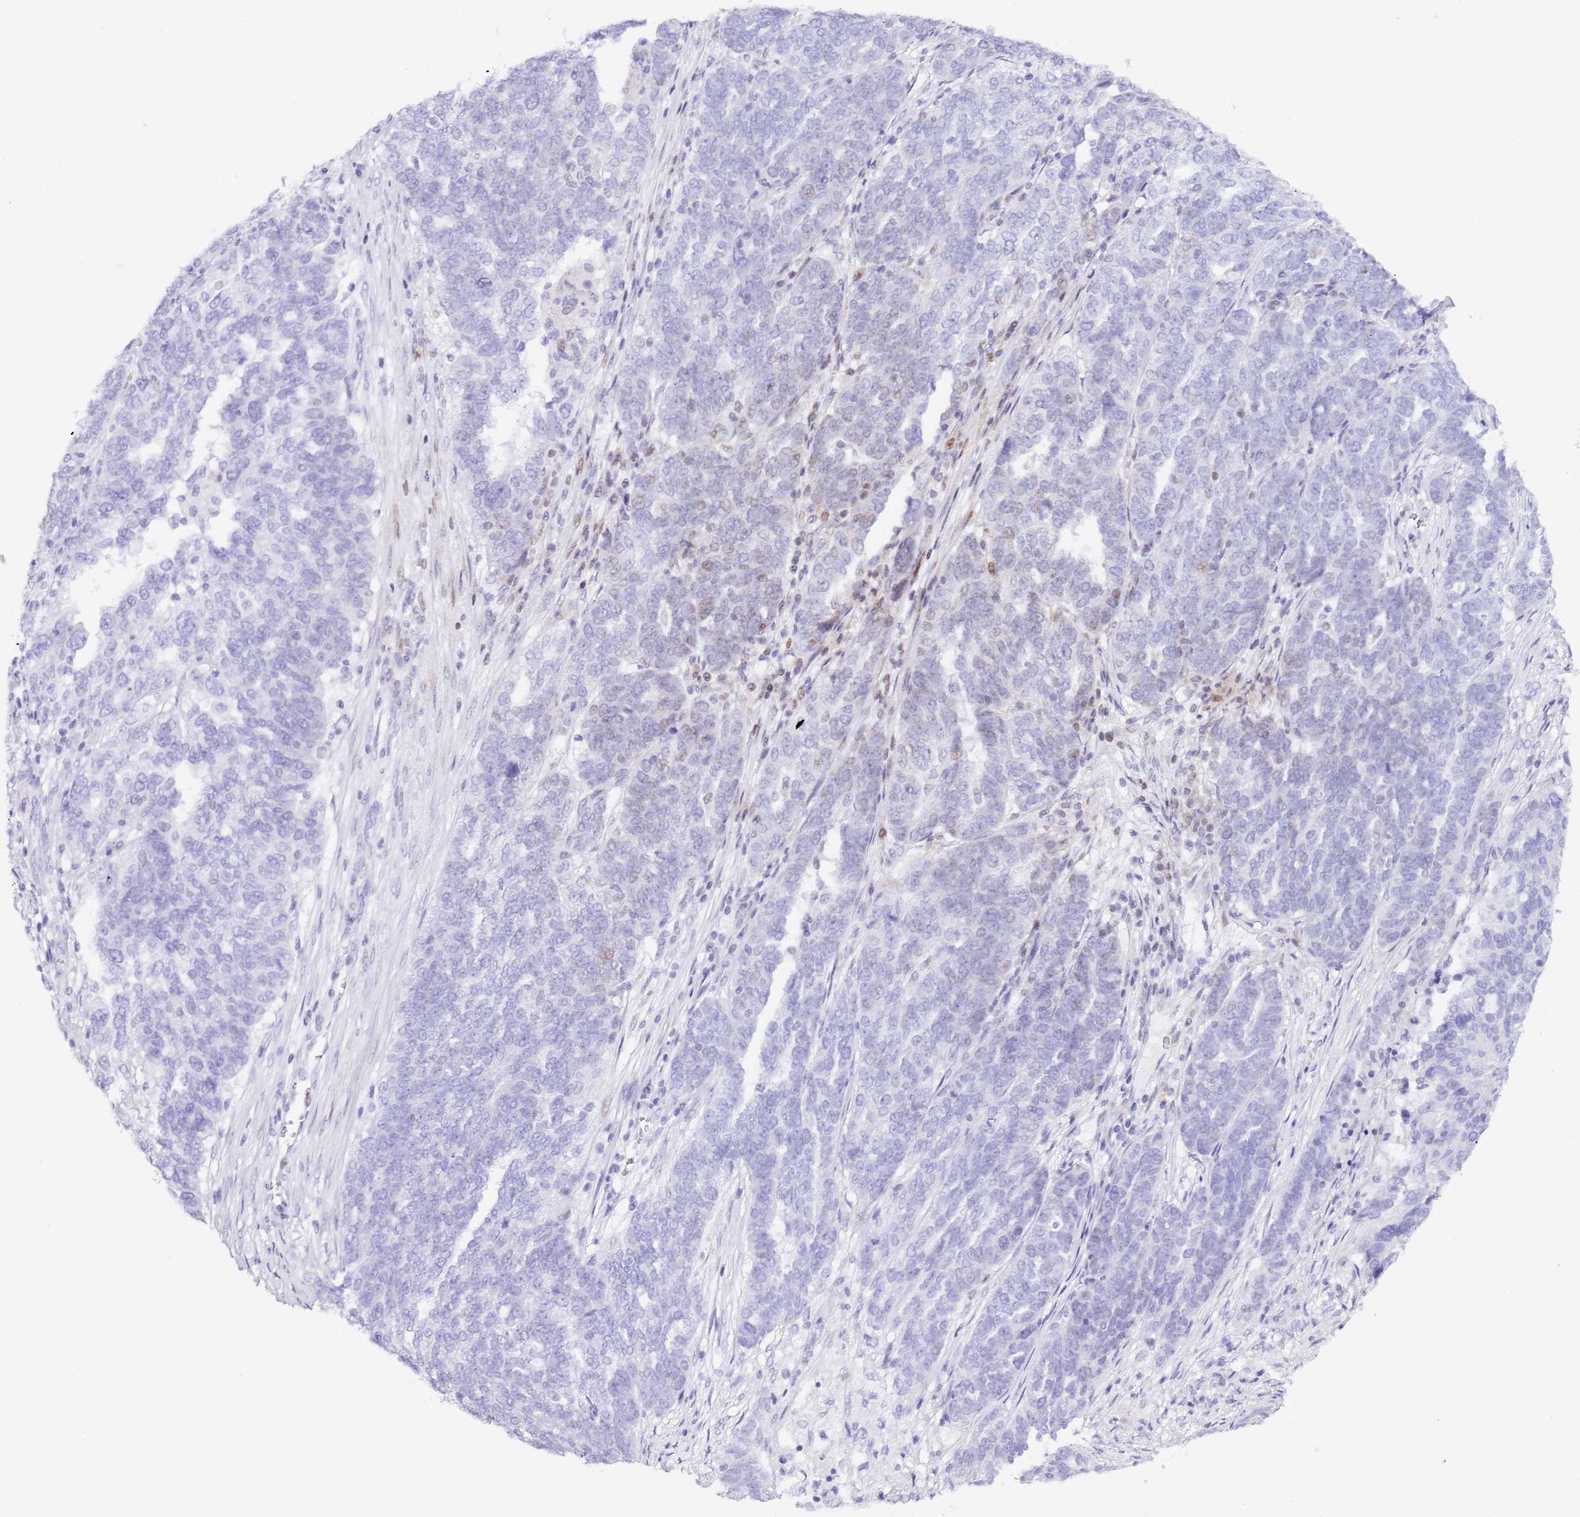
{"staining": {"intensity": "negative", "quantity": "none", "location": "none"}, "tissue": "ovarian cancer", "cell_type": "Tumor cells", "image_type": "cancer", "snomed": [{"axis": "morphology", "description": "Cystadenocarcinoma, serous, NOS"}, {"axis": "topography", "description": "Ovary"}], "caption": "Protein analysis of ovarian serous cystadenocarcinoma demonstrates no significant positivity in tumor cells. Brightfield microscopy of immunohistochemistry (IHC) stained with DAB (brown) and hematoxylin (blue), captured at high magnification.", "gene": "GBP2", "patient": {"sex": "female", "age": 59}}